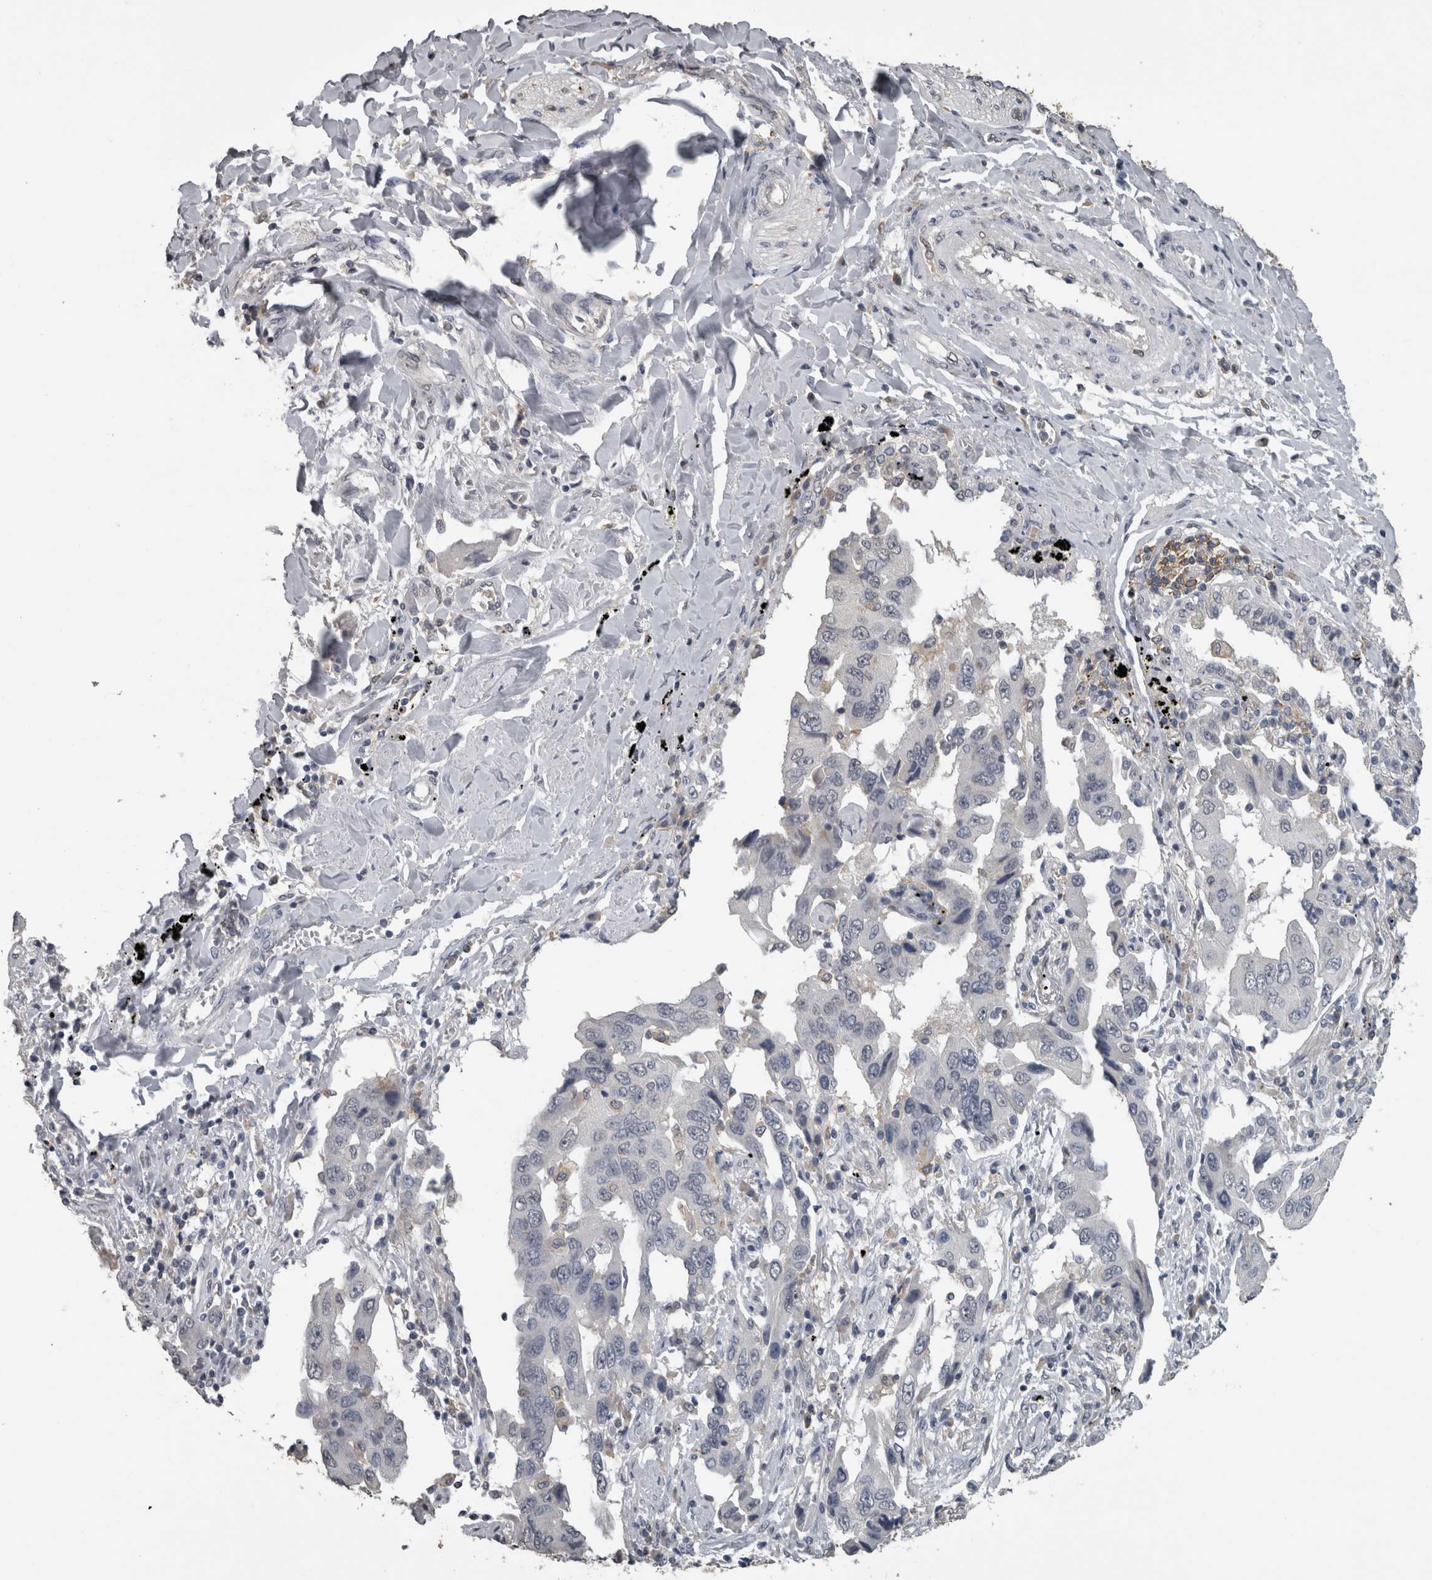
{"staining": {"intensity": "negative", "quantity": "none", "location": "none"}, "tissue": "lung cancer", "cell_type": "Tumor cells", "image_type": "cancer", "snomed": [{"axis": "morphology", "description": "Adenocarcinoma, NOS"}, {"axis": "topography", "description": "Lung"}], "caption": "There is no significant positivity in tumor cells of lung adenocarcinoma. (Immunohistochemistry, brightfield microscopy, high magnification).", "gene": "PIK3AP1", "patient": {"sex": "female", "age": 65}}